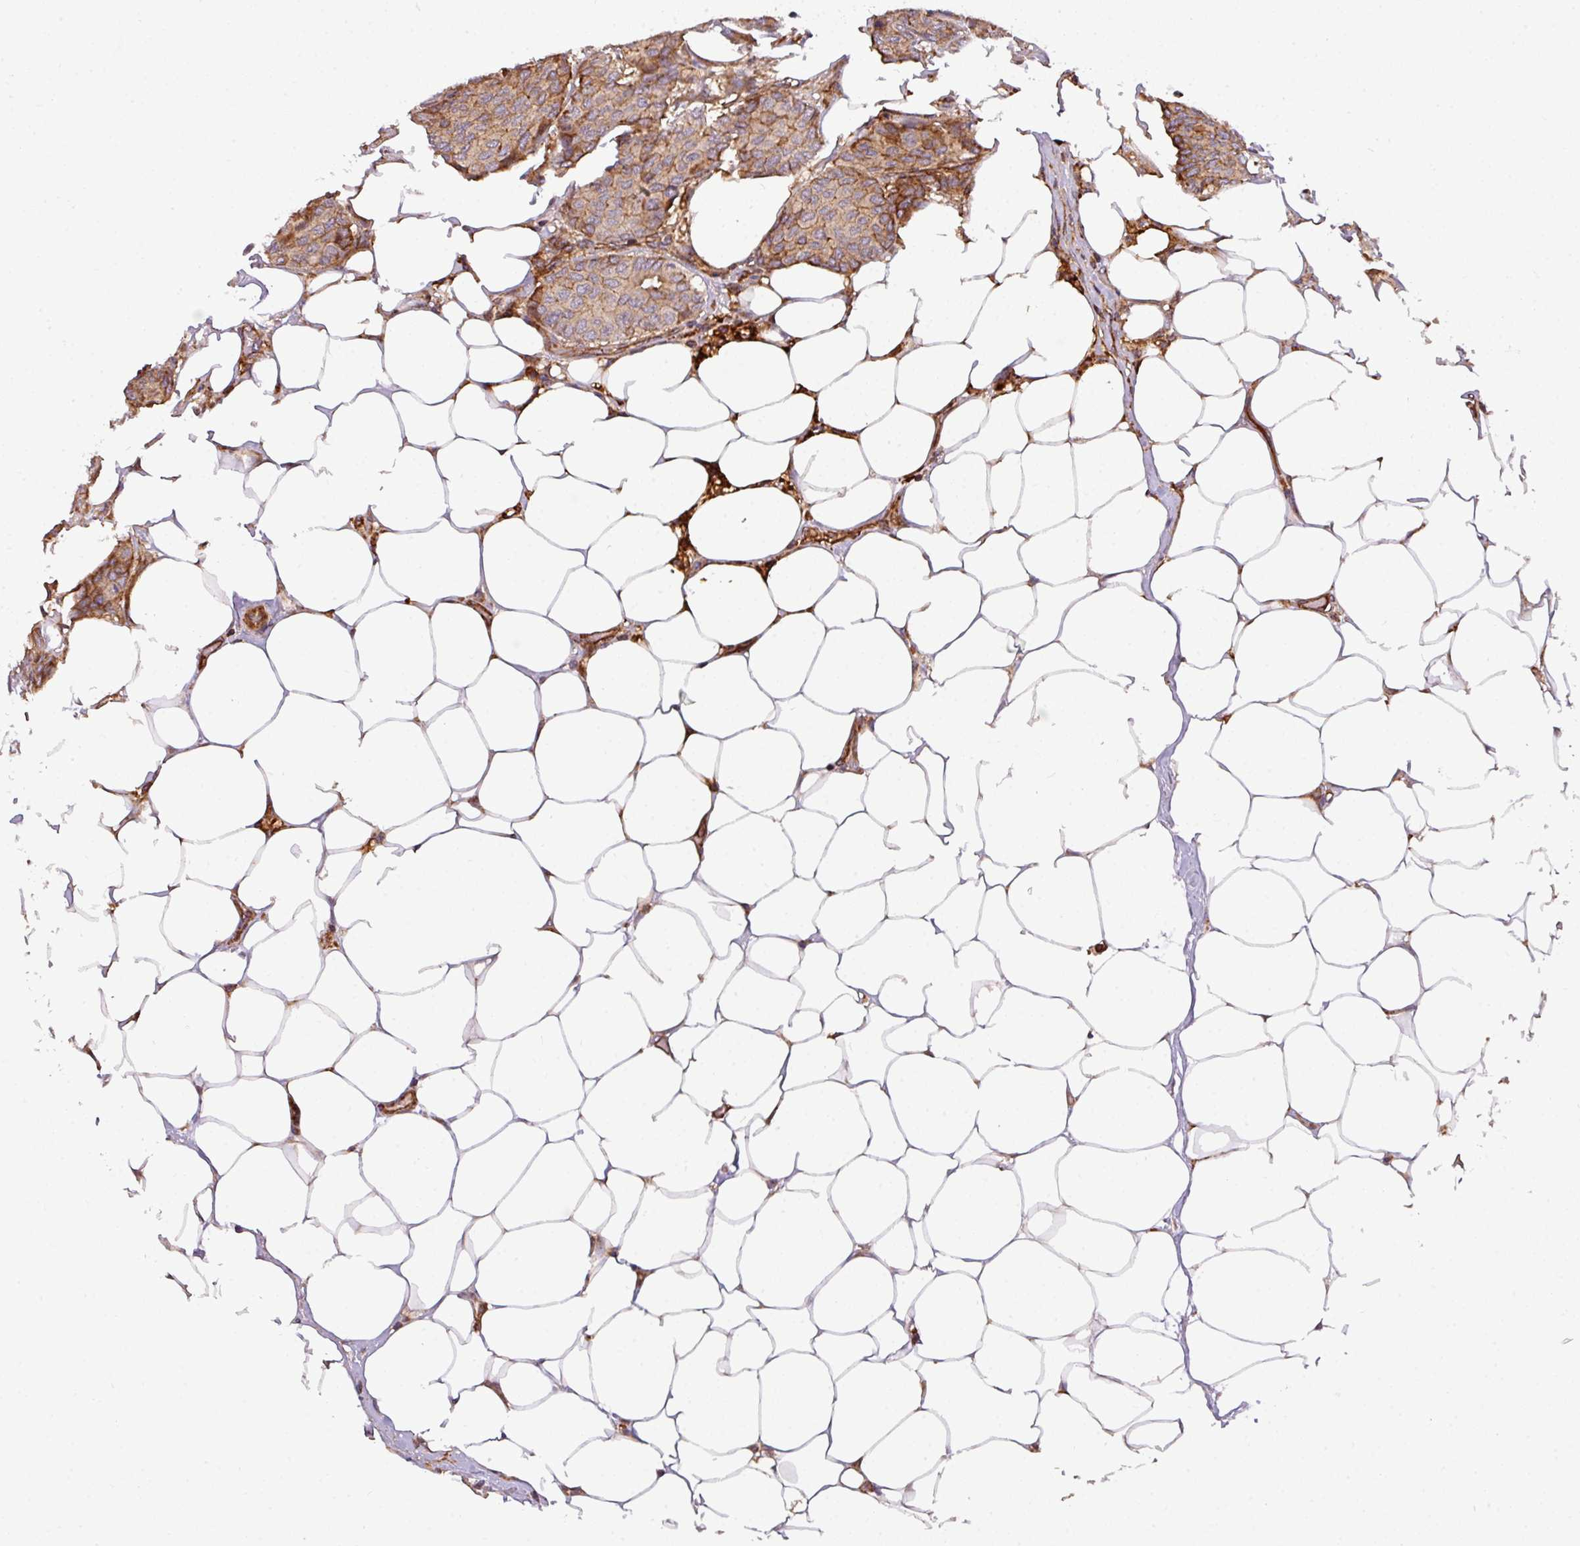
{"staining": {"intensity": "moderate", "quantity": "<25%", "location": "cytoplasmic/membranous"}, "tissue": "breast cancer", "cell_type": "Tumor cells", "image_type": "cancer", "snomed": [{"axis": "morphology", "description": "Duct carcinoma"}, {"axis": "topography", "description": "Breast"}], "caption": "Immunohistochemistry image of neoplastic tissue: human breast intraductal carcinoma stained using immunohistochemistry (IHC) displays low levels of moderate protein expression localized specifically in the cytoplasmic/membranous of tumor cells, appearing as a cytoplasmic/membranous brown color.", "gene": "CASS4", "patient": {"sex": "female", "age": 75}}